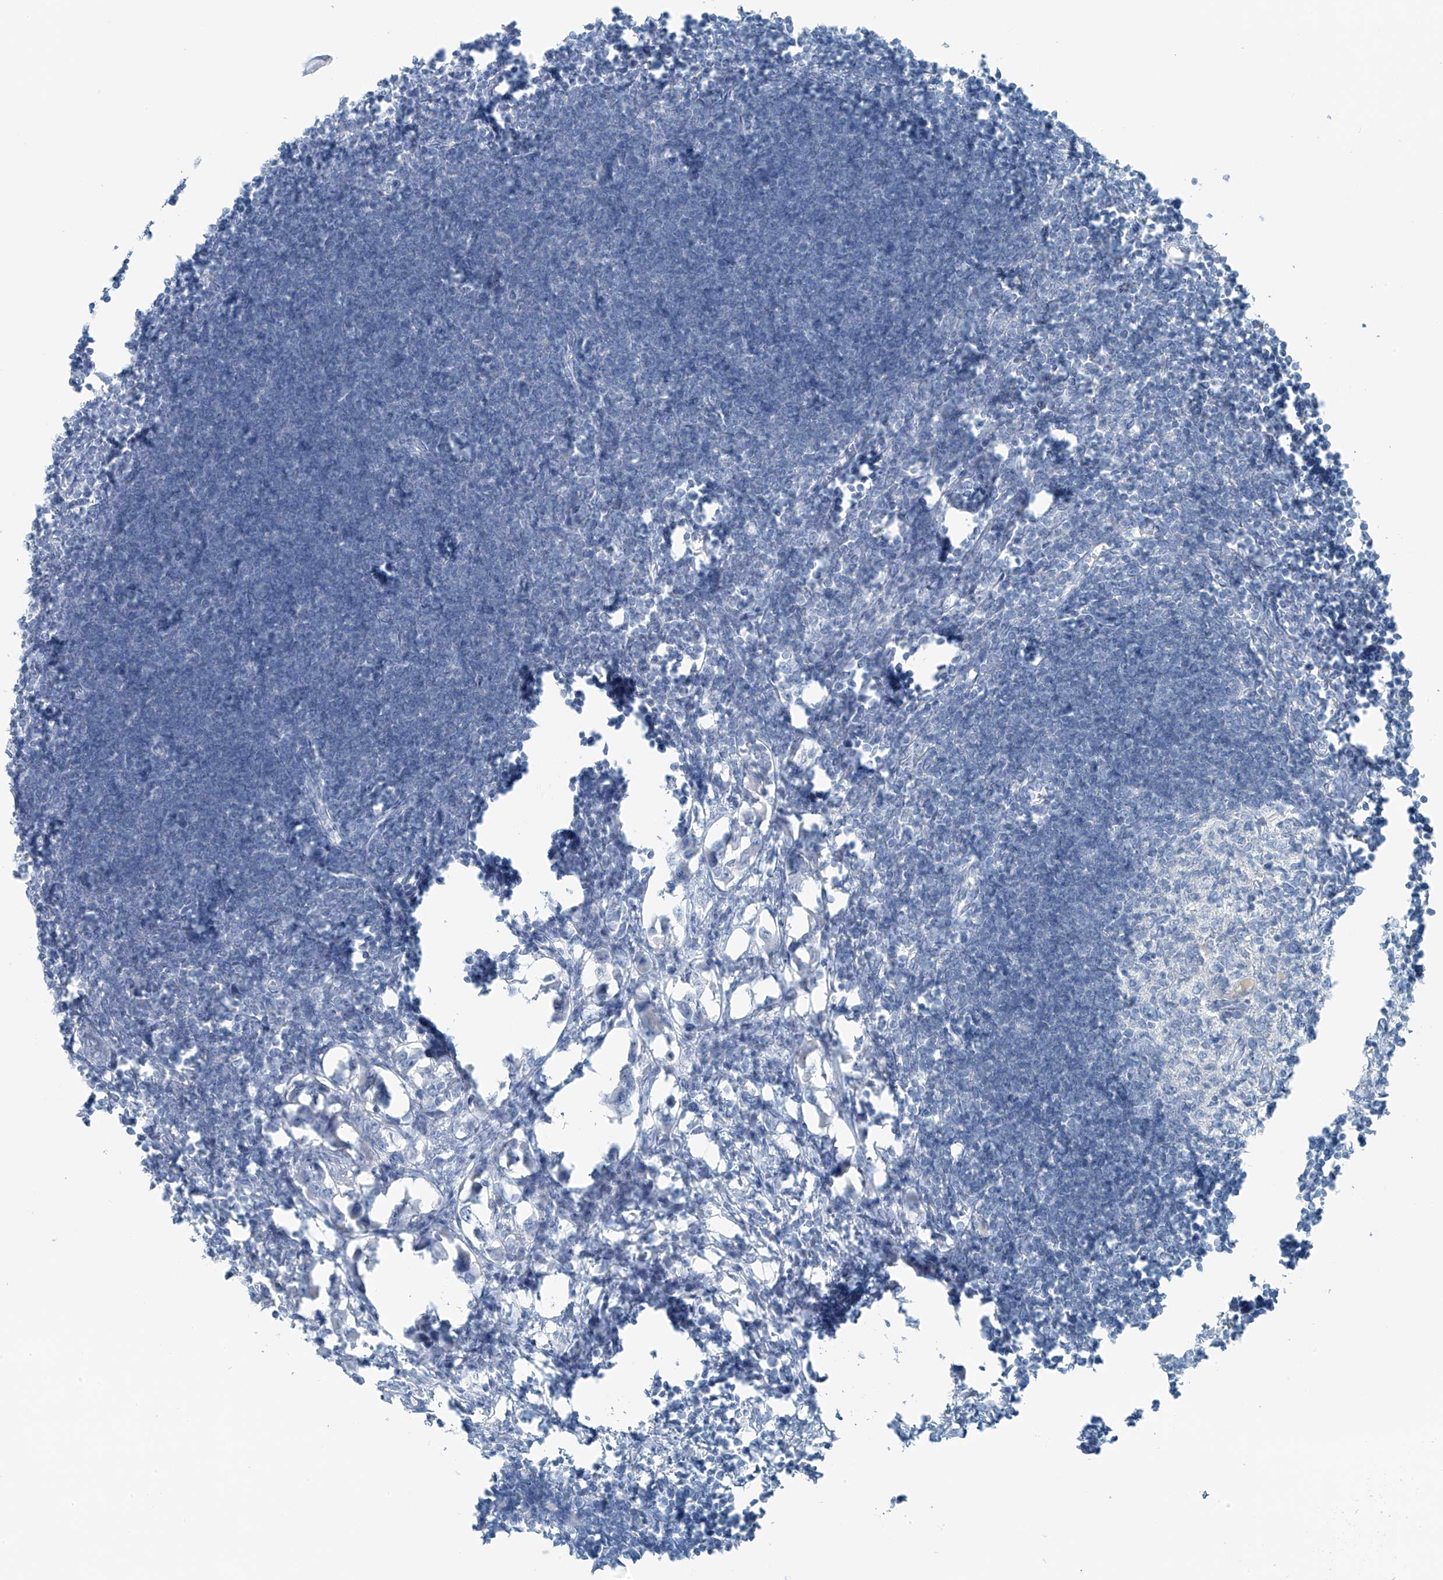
{"staining": {"intensity": "negative", "quantity": "none", "location": "none"}, "tissue": "lymph node", "cell_type": "Germinal center cells", "image_type": "normal", "snomed": [{"axis": "morphology", "description": "Normal tissue, NOS"}, {"axis": "morphology", "description": "Malignant melanoma, Metastatic site"}, {"axis": "topography", "description": "Lymph node"}], "caption": "Photomicrograph shows no protein positivity in germinal center cells of benign lymph node. (Brightfield microscopy of DAB (3,3'-diaminobenzidine) immunohistochemistry (IHC) at high magnification).", "gene": "SLC25A43", "patient": {"sex": "male", "age": 41}}